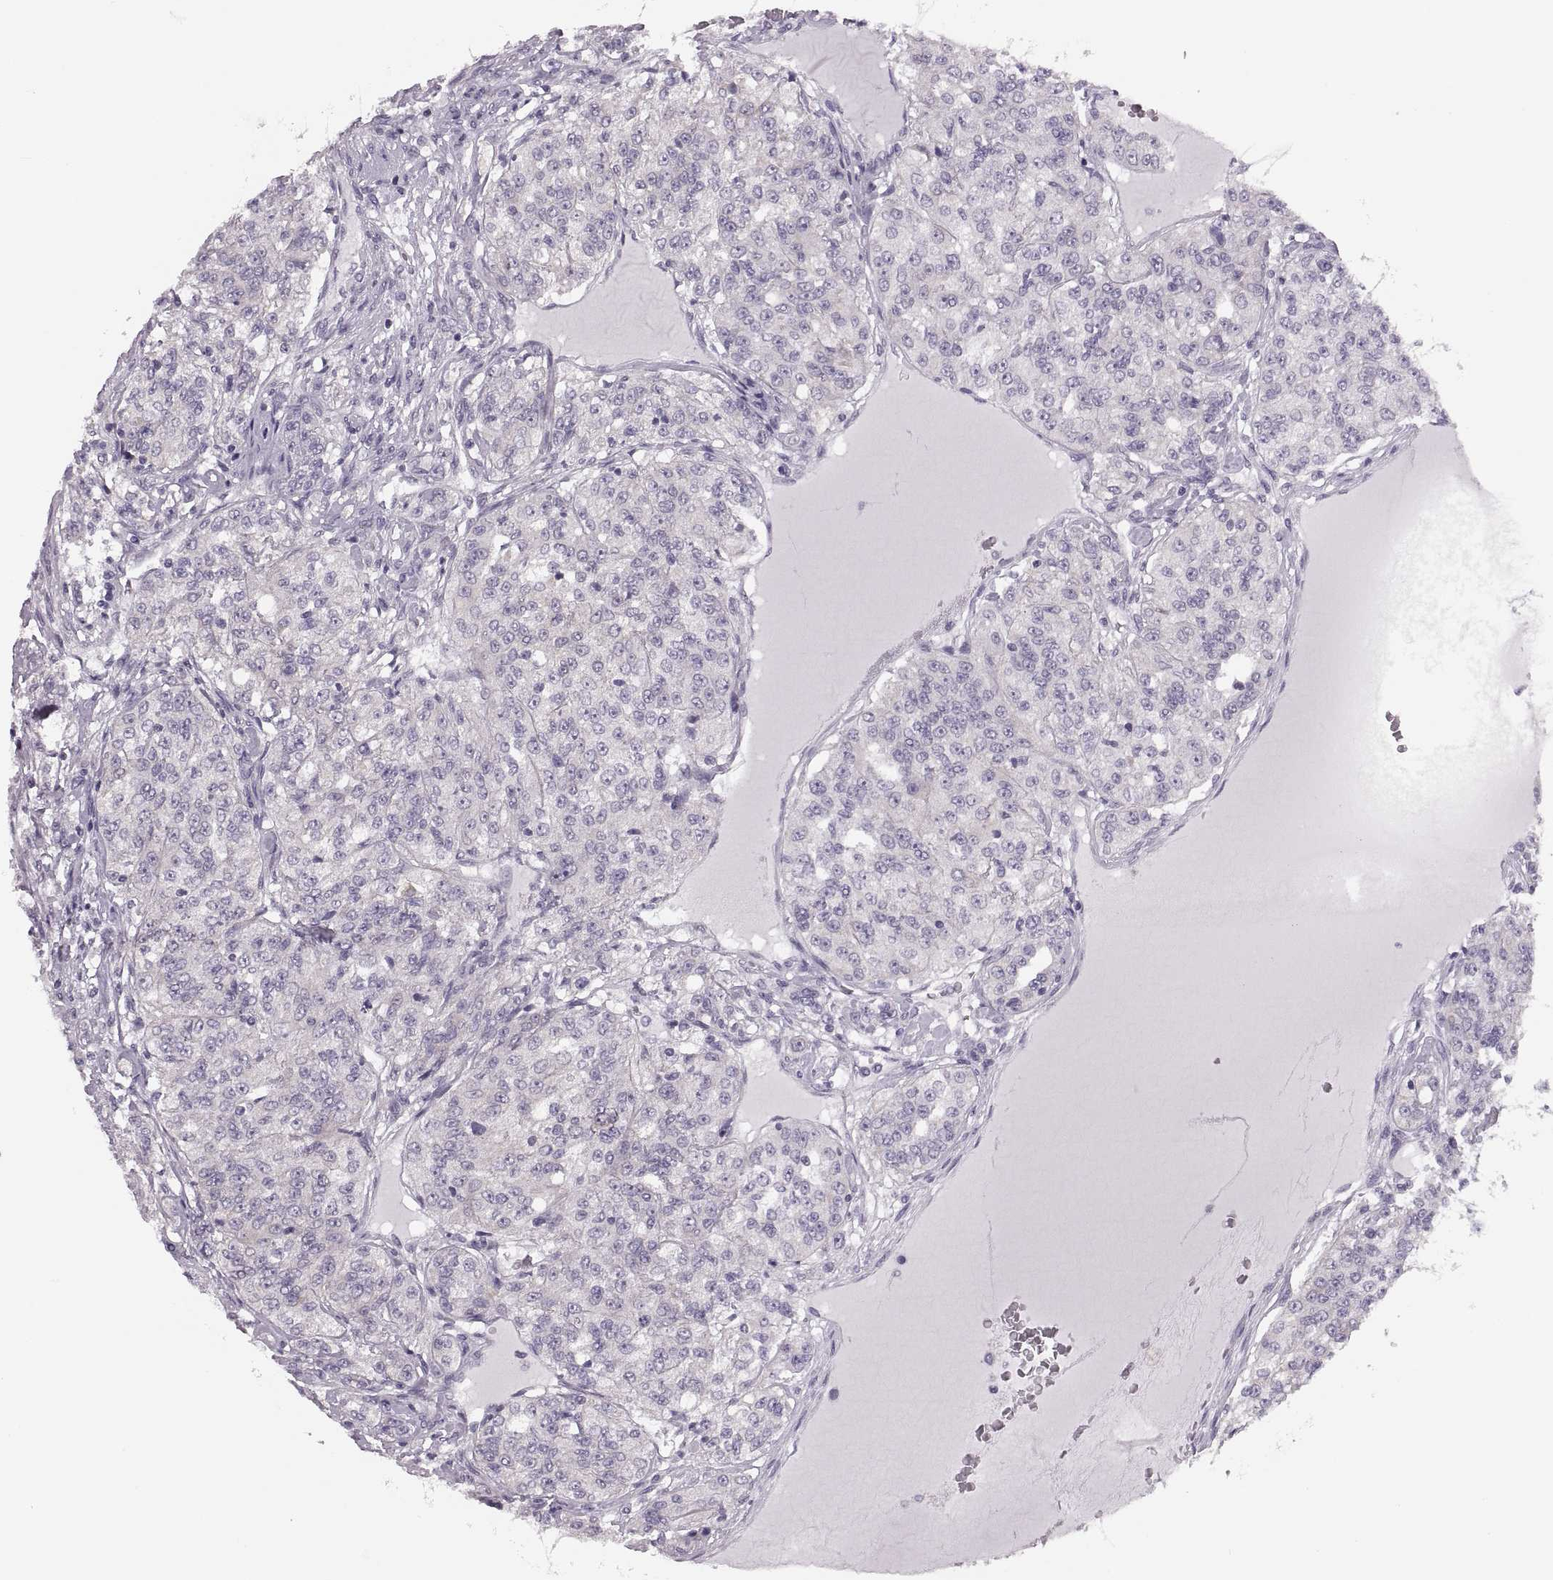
{"staining": {"intensity": "negative", "quantity": "none", "location": "none"}, "tissue": "renal cancer", "cell_type": "Tumor cells", "image_type": "cancer", "snomed": [{"axis": "morphology", "description": "Adenocarcinoma, NOS"}, {"axis": "topography", "description": "Kidney"}], "caption": "A photomicrograph of human renal adenocarcinoma is negative for staining in tumor cells.", "gene": "ADH6", "patient": {"sex": "female", "age": 63}}